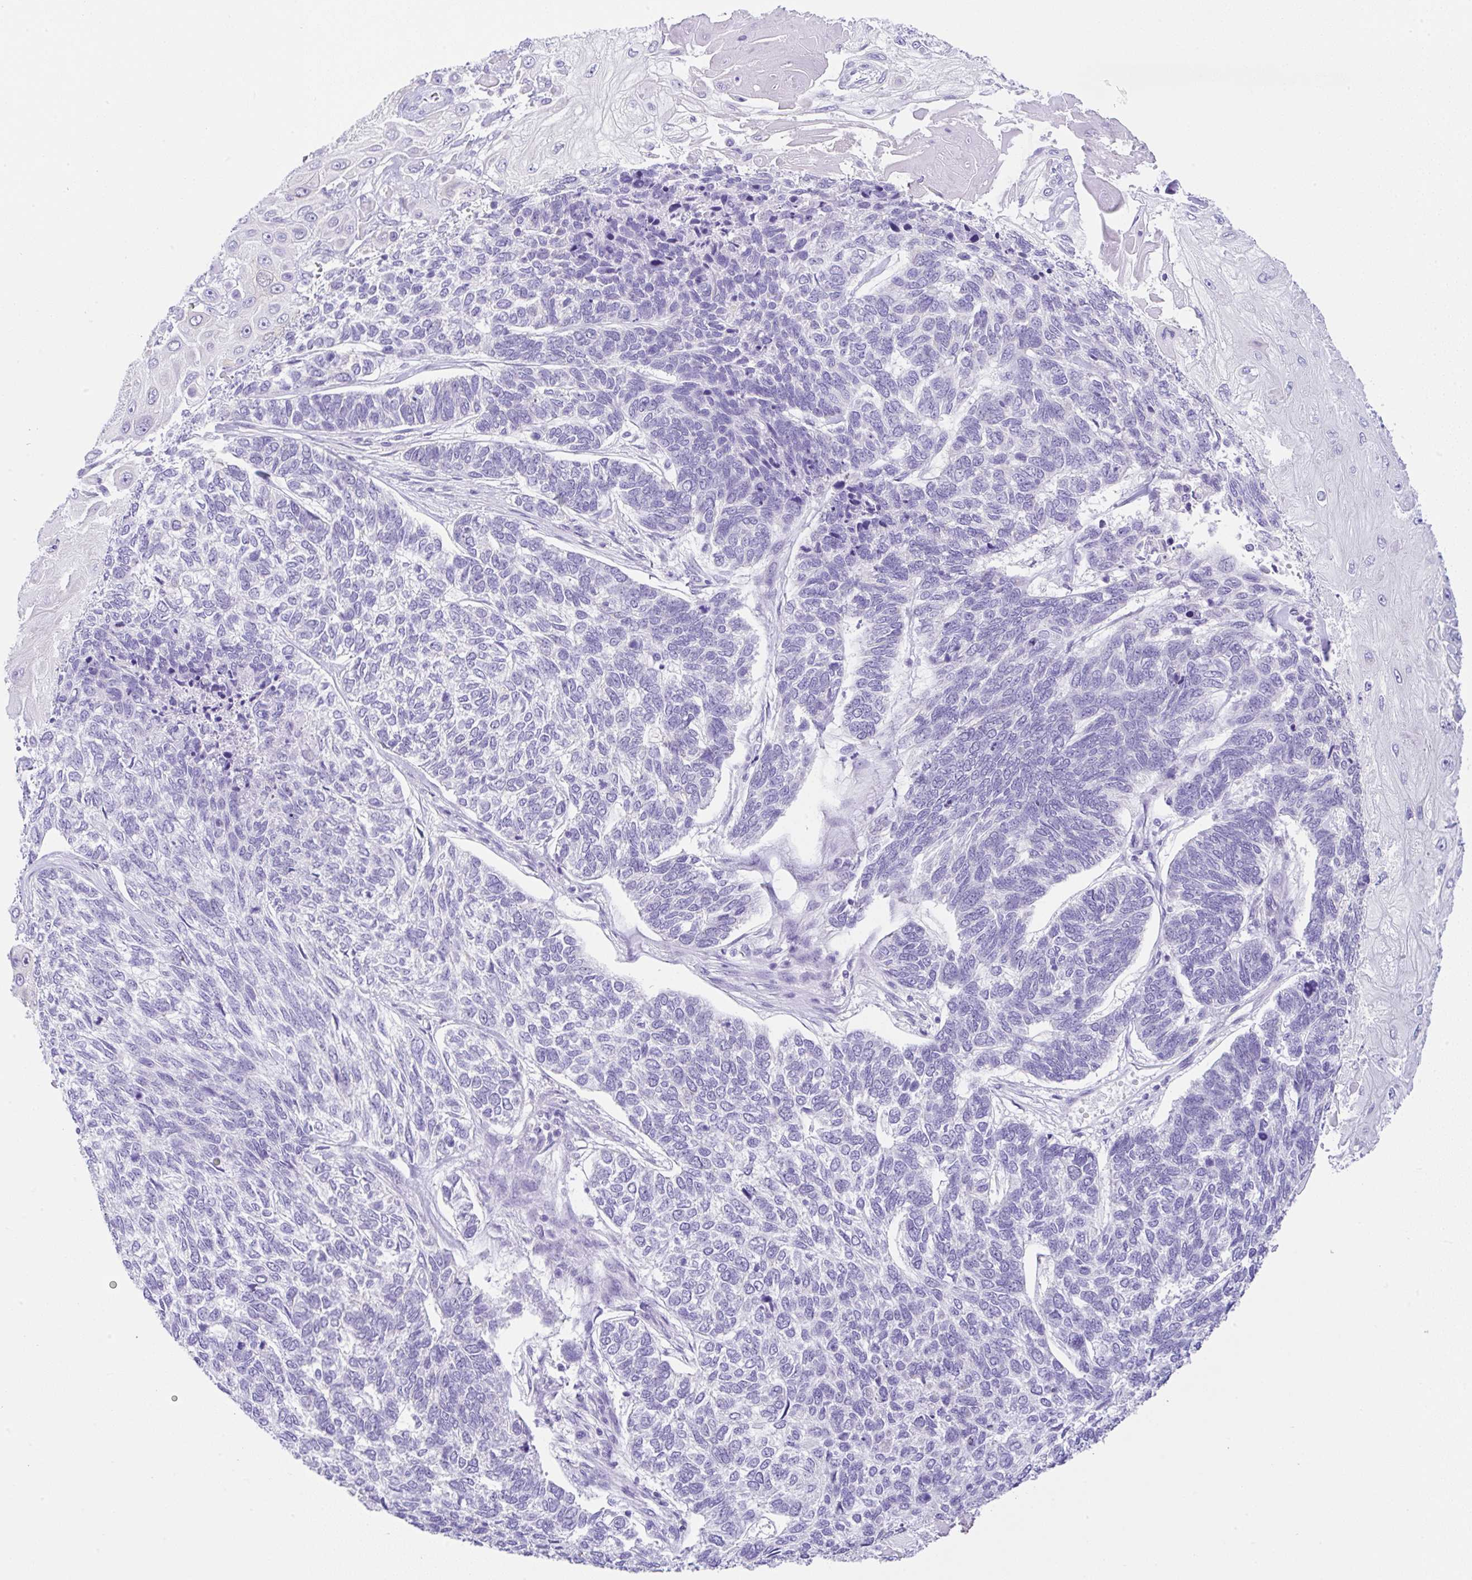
{"staining": {"intensity": "negative", "quantity": "none", "location": "none"}, "tissue": "skin cancer", "cell_type": "Tumor cells", "image_type": "cancer", "snomed": [{"axis": "morphology", "description": "Basal cell carcinoma"}, {"axis": "topography", "description": "Skin"}], "caption": "High magnification brightfield microscopy of skin cancer (basal cell carcinoma) stained with DAB (brown) and counterstained with hematoxylin (blue): tumor cells show no significant positivity. The staining was performed using DAB to visualize the protein expression in brown, while the nuclei were stained in blue with hematoxylin (Magnification: 20x).", "gene": "RRM2", "patient": {"sex": "female", "age": 65}}